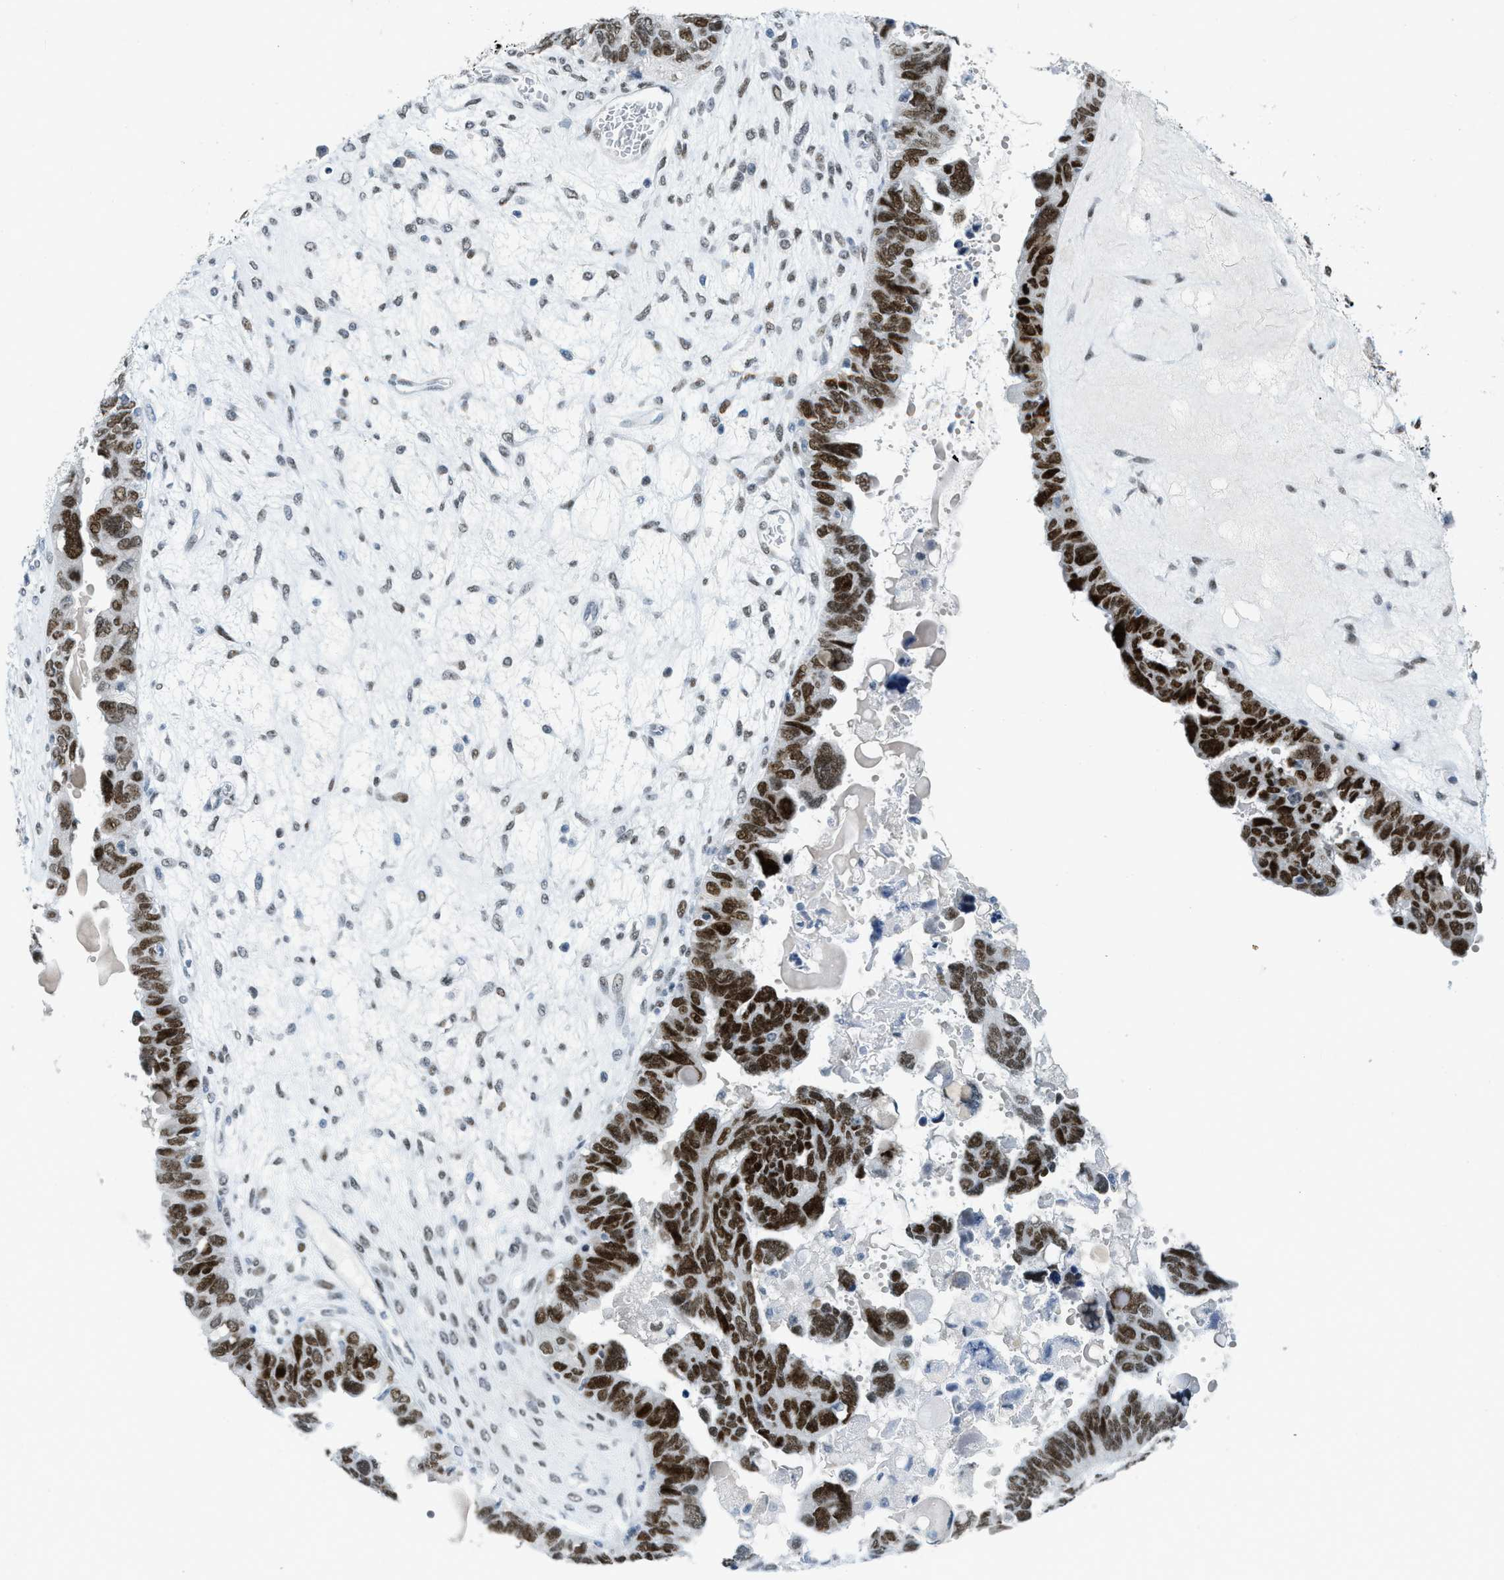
{"staining": {"intensity": "strong", "quantity": ">75%", "location": "nuclear"}, "tissue": "ovarian cancer", "cell_type": "Tumor cells", "image_type": "cancer", "snomed": [{"axis": "morphology", "description": "Cystadenocarcinoma, serous, NOS"}, {"axis": "topography", "description": "Ovary"}], "caption": "Serous cystadenocarcinoma (ovarian) stained for a protein shows strong nuclear positivity in tumor cells.", "gene": "PBX1", "patient": {"sex": "female", "age": 79}}